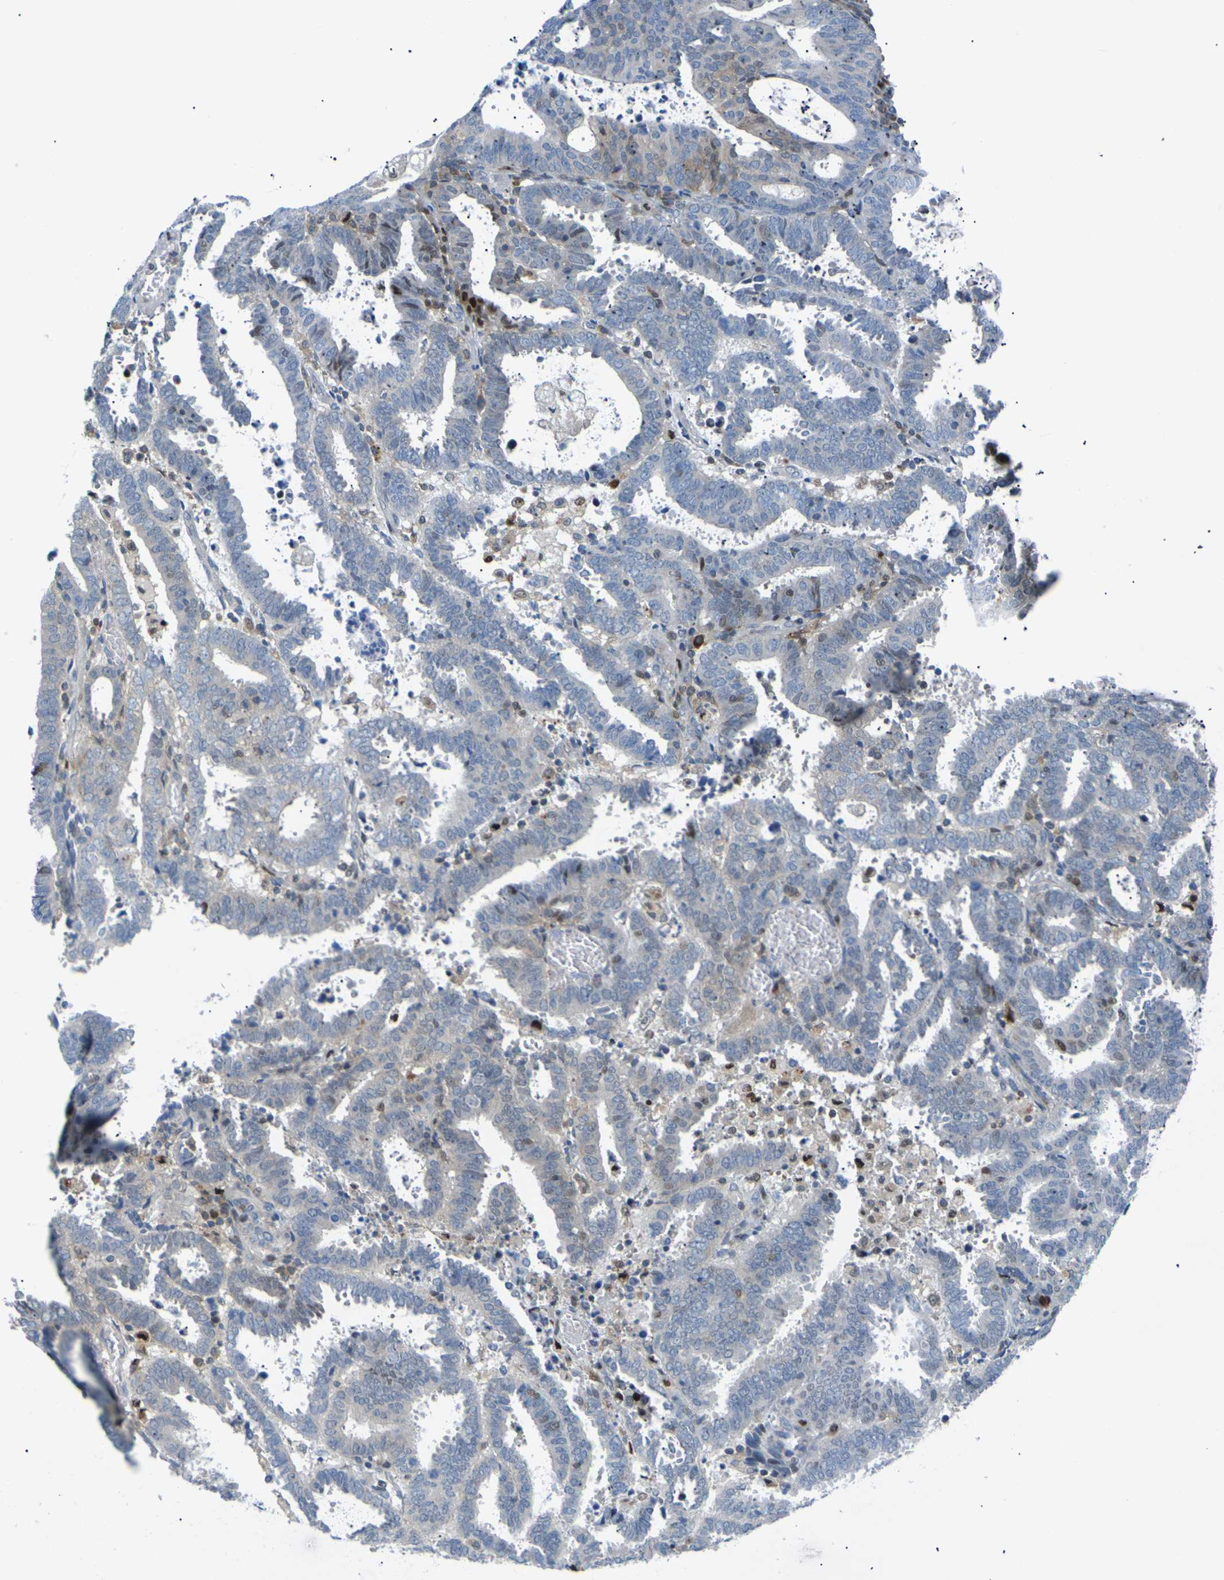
{"staining": {"intensity": "moderate", "quantity": "<25%", "location": "cytoplasmic/membranous,nuclear"}, "tissue": "endometrial cancer", "cell_type": "Tumor cells", "image_type": "cancer", "snomed": [{"axis": "morphology", "description": "Adenocarcinoma, NOS"}, {"axis": "topography", "description": "Uterus"}], "caption": "The histopathology image demonstrates a brown stain indicating the presence of a protein in the cytoplasmic/membranous and nuclear of tumor cells in endometrial cancer (adenocarcinoma). The staining was performed using DAB (3,3'-diaminobenzidine), with brown indicating positive protein expression. Nuclei are stained blue with hematoxylin.", "gene": "RPS6KA3", "patient": {"sex": "female", "age": 83}}